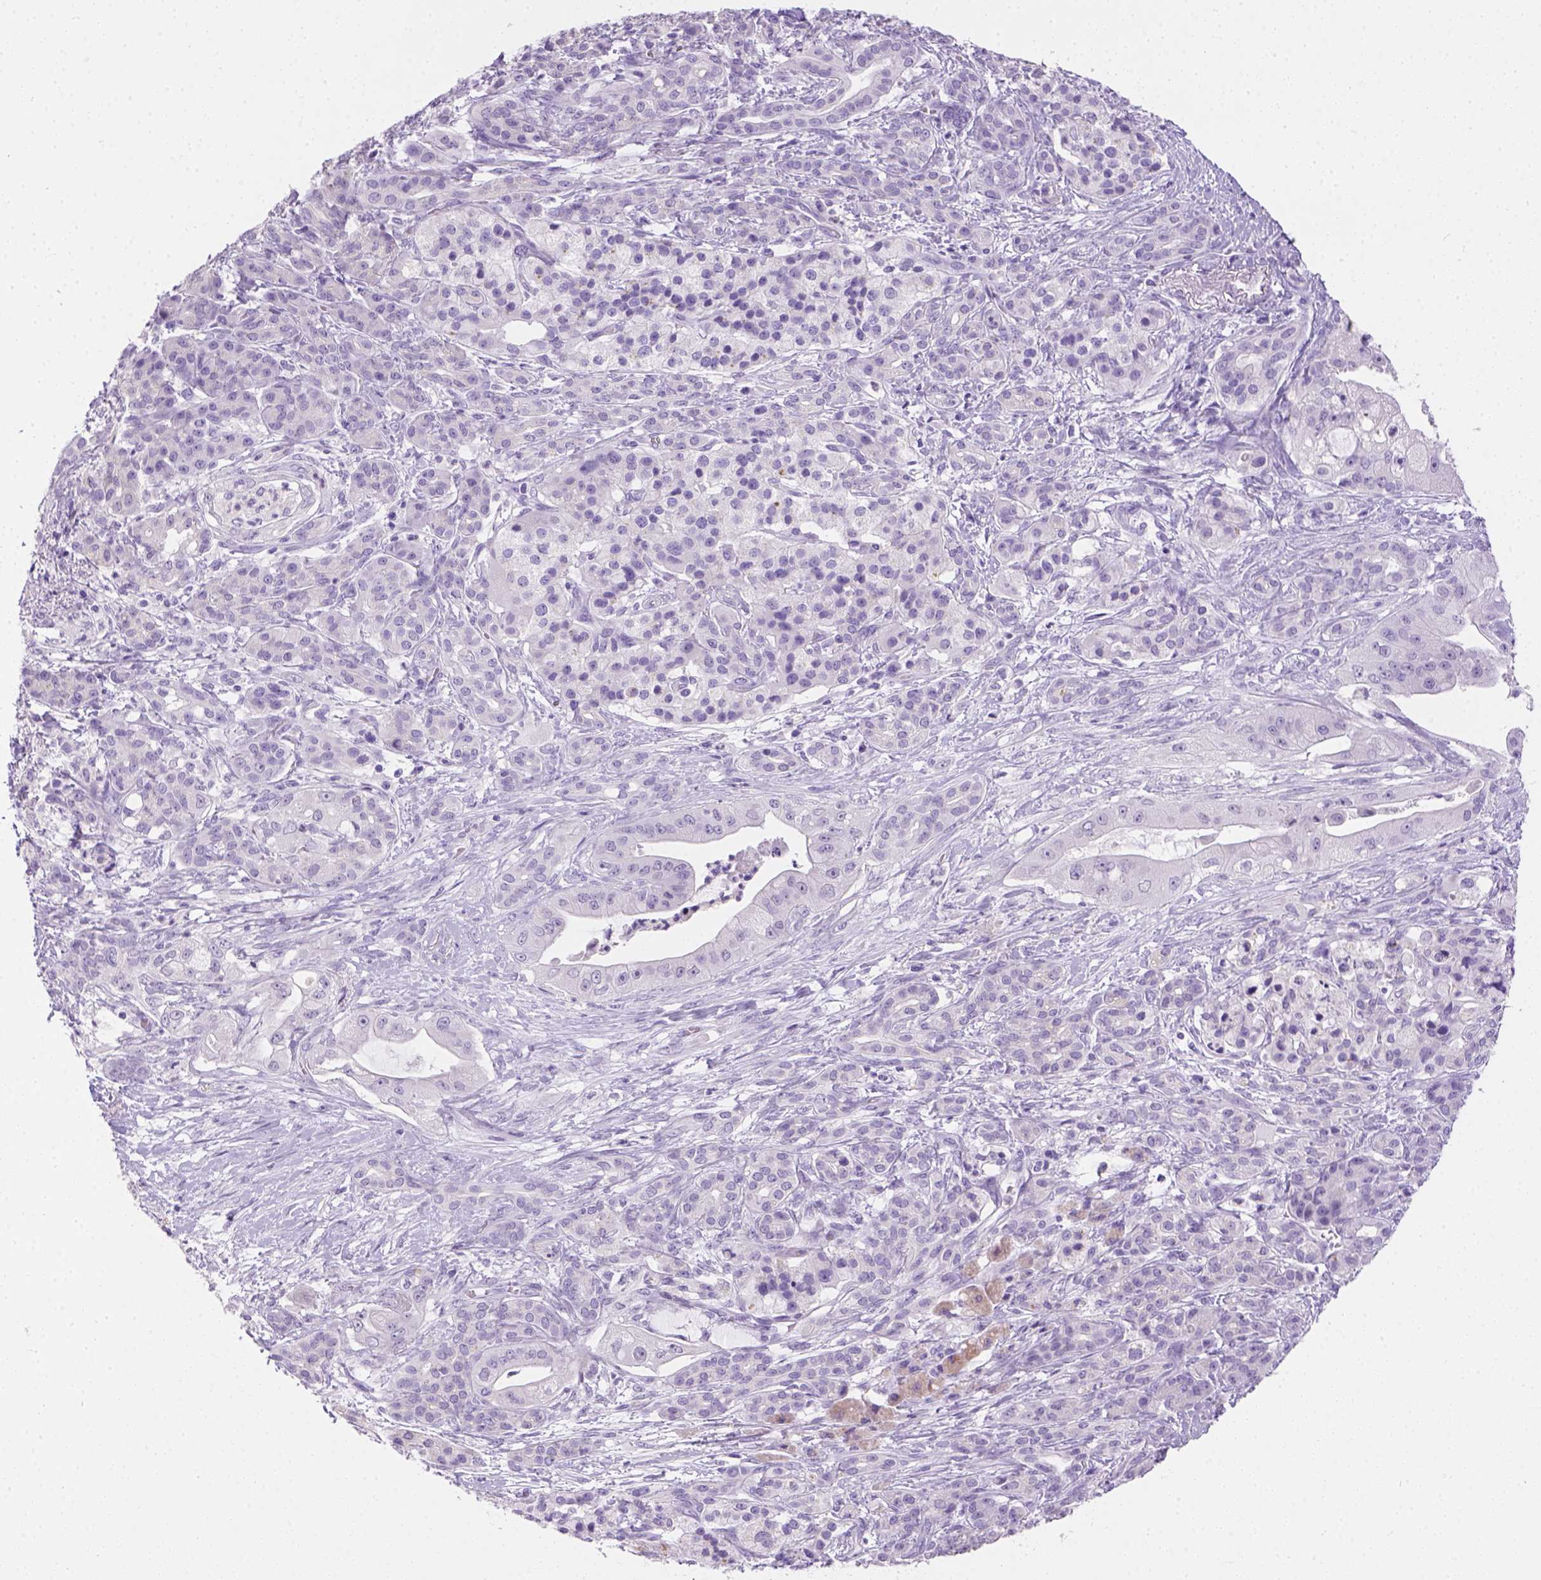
{"staining": {"intensity": "negative", "quantity": "none", "location": "none"}, "tissue": "pancreatic cancer", "cell_type": "Tumor cells", "image_type": "cancer", "snomed": [{"axis": "morphology", "description": "Normal tissue, NOS"}, {"axis": "morphology", "description": "Inflammation, NOS"}, {"axis": "morphology", "description": "Adenocarcinoma, NOS"}, {"axis": "topography", "description": "Pancreas"}], "caption": "Immunohistochemical staining of human adenocarcinoma (pancreatic) shows no significant positivity in tumor cells.", "gene": "TMEM38A", "patient": {"sex": "male", "age": 57}}